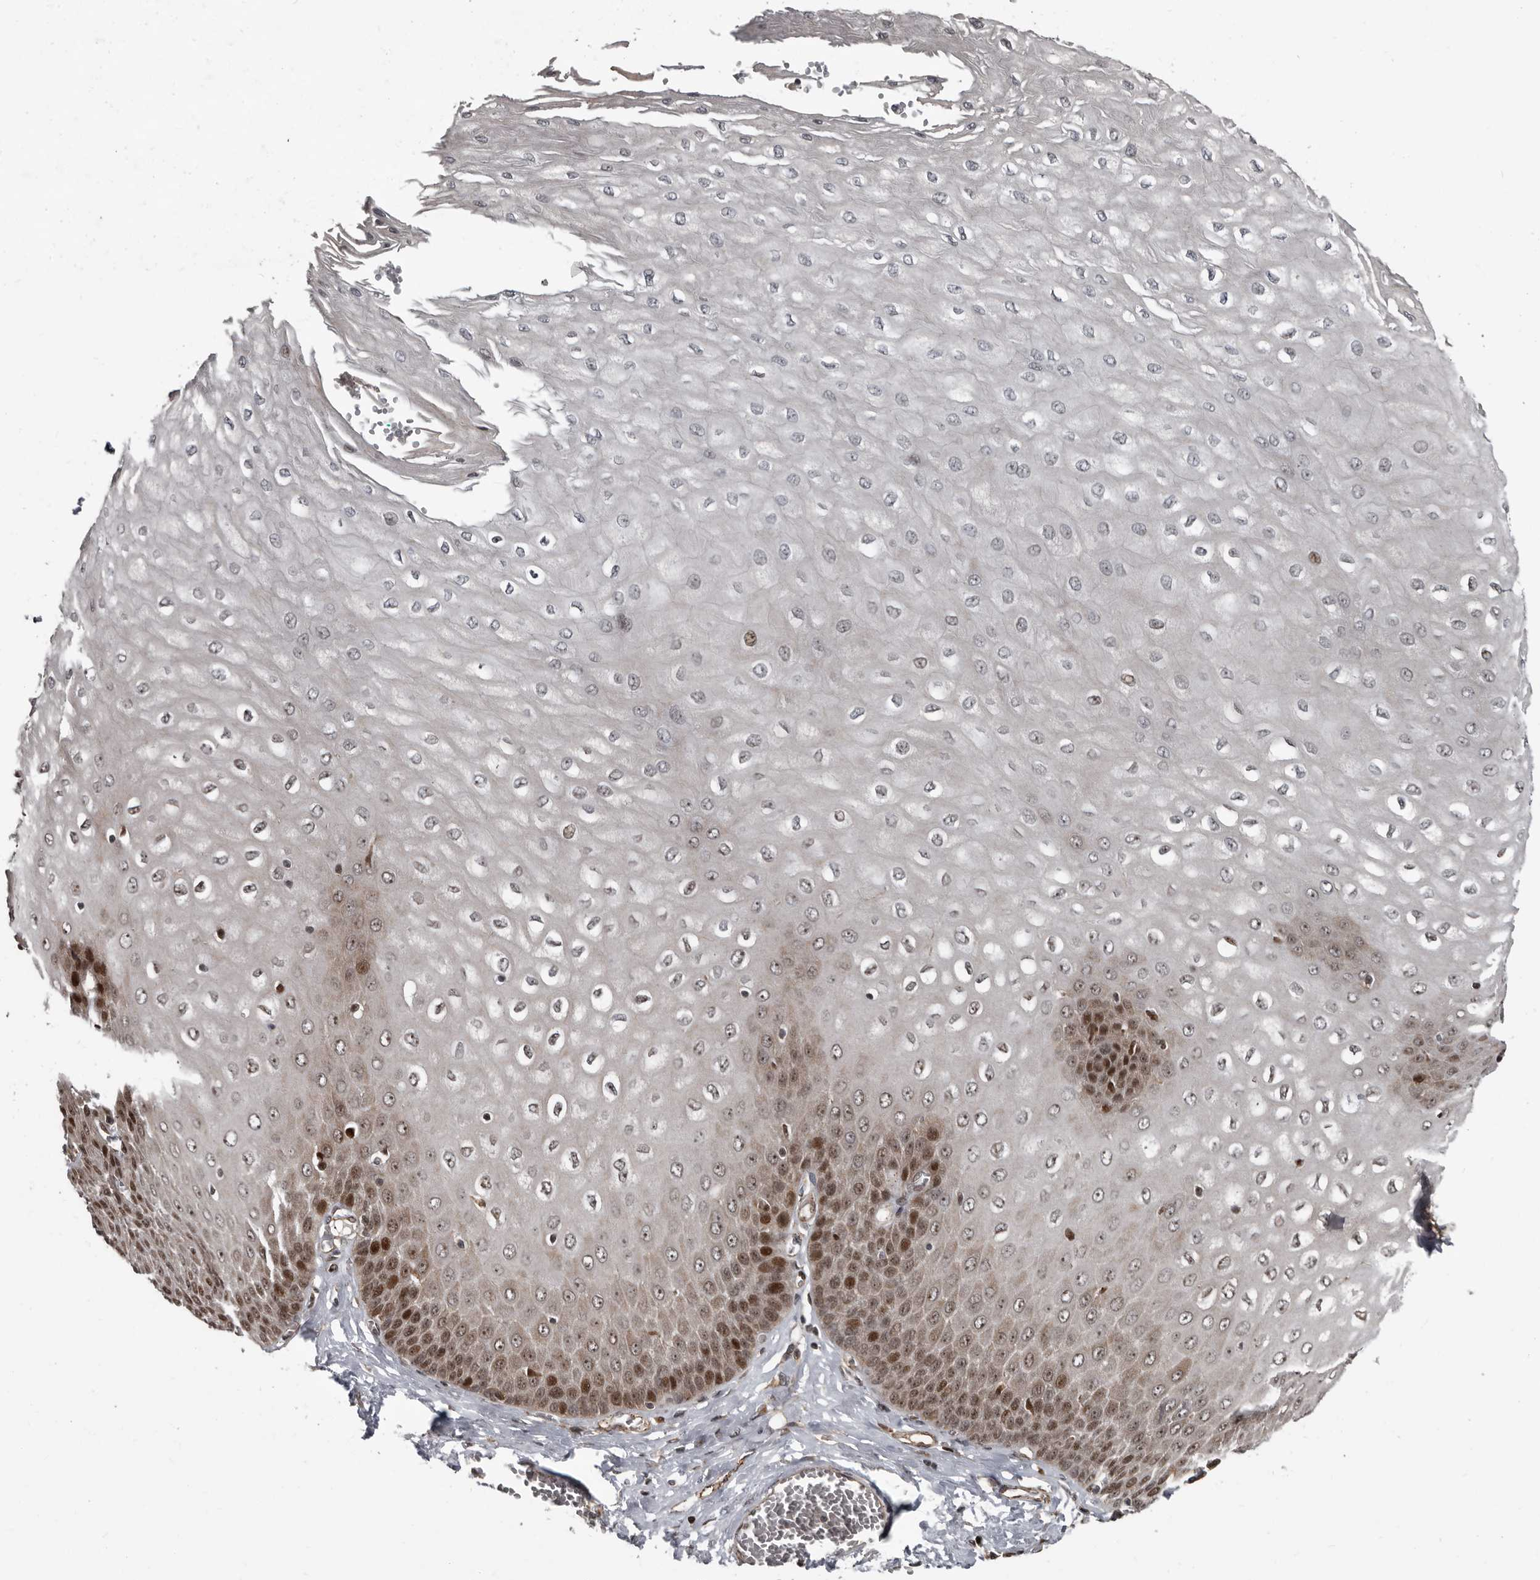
{"staining": {"intensity": "strong", "quantity": "25%-75%", "location": "nuclear"}, "tissue": "esophagus", "cell_type": "Squamous epithelial cells", "image_type": "normal", "snomed": [{"axis": "morphology", "description": "Normal tissue, NOS"}, {"axis": "topography", "description": "Esophagus"}], "caption": "Strong nuclear protein expression is appreciated in approximately 25%-75% of squamous epithelial cells in esophagus. (DAB = brown stain, brightfield microscopy at high magnification).", "gene": "CHD1L", "patient": {"sex": "male", "age": 60}}